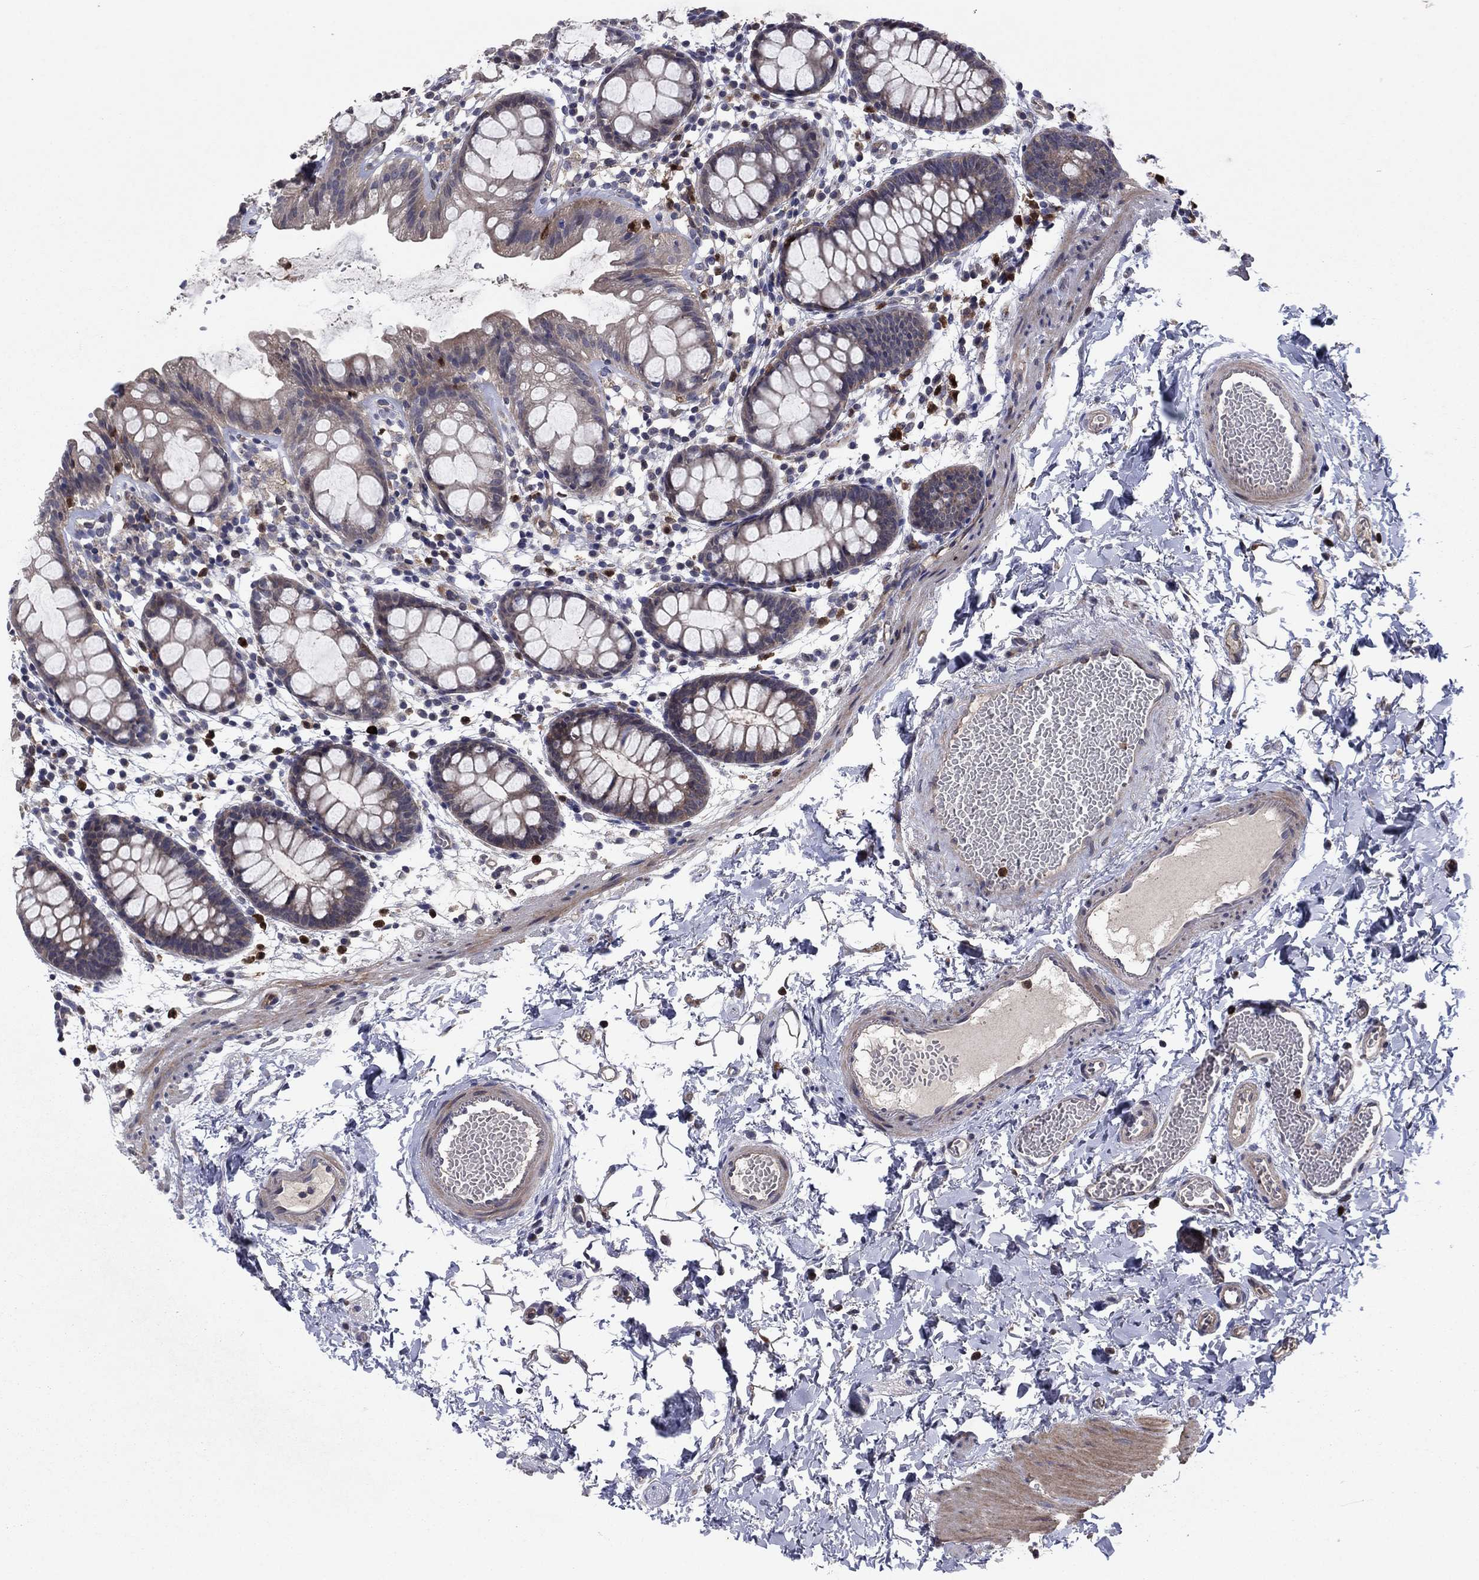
{"staining": {"intensity": "strong", "quantity": "25%-75%", "location": "cytoplasmic/membranous"}, "tissue": "rectum", "cell_type": "Glandular cells", "image_type": "normal", "snomed": [{"axis": "morphology", "description": "Normal tissue, NOS"}, {"axis": "topography", "description": "Rectum"}], "caption": "About 25%-75% of glandular cells in benign rectum demonstrate strong cytoplasmic/membranous protein staining as visualized by brown immunohistochemical staining.", "gene": "MSRB1", "patient": {"sex": "male", "age": 57}}